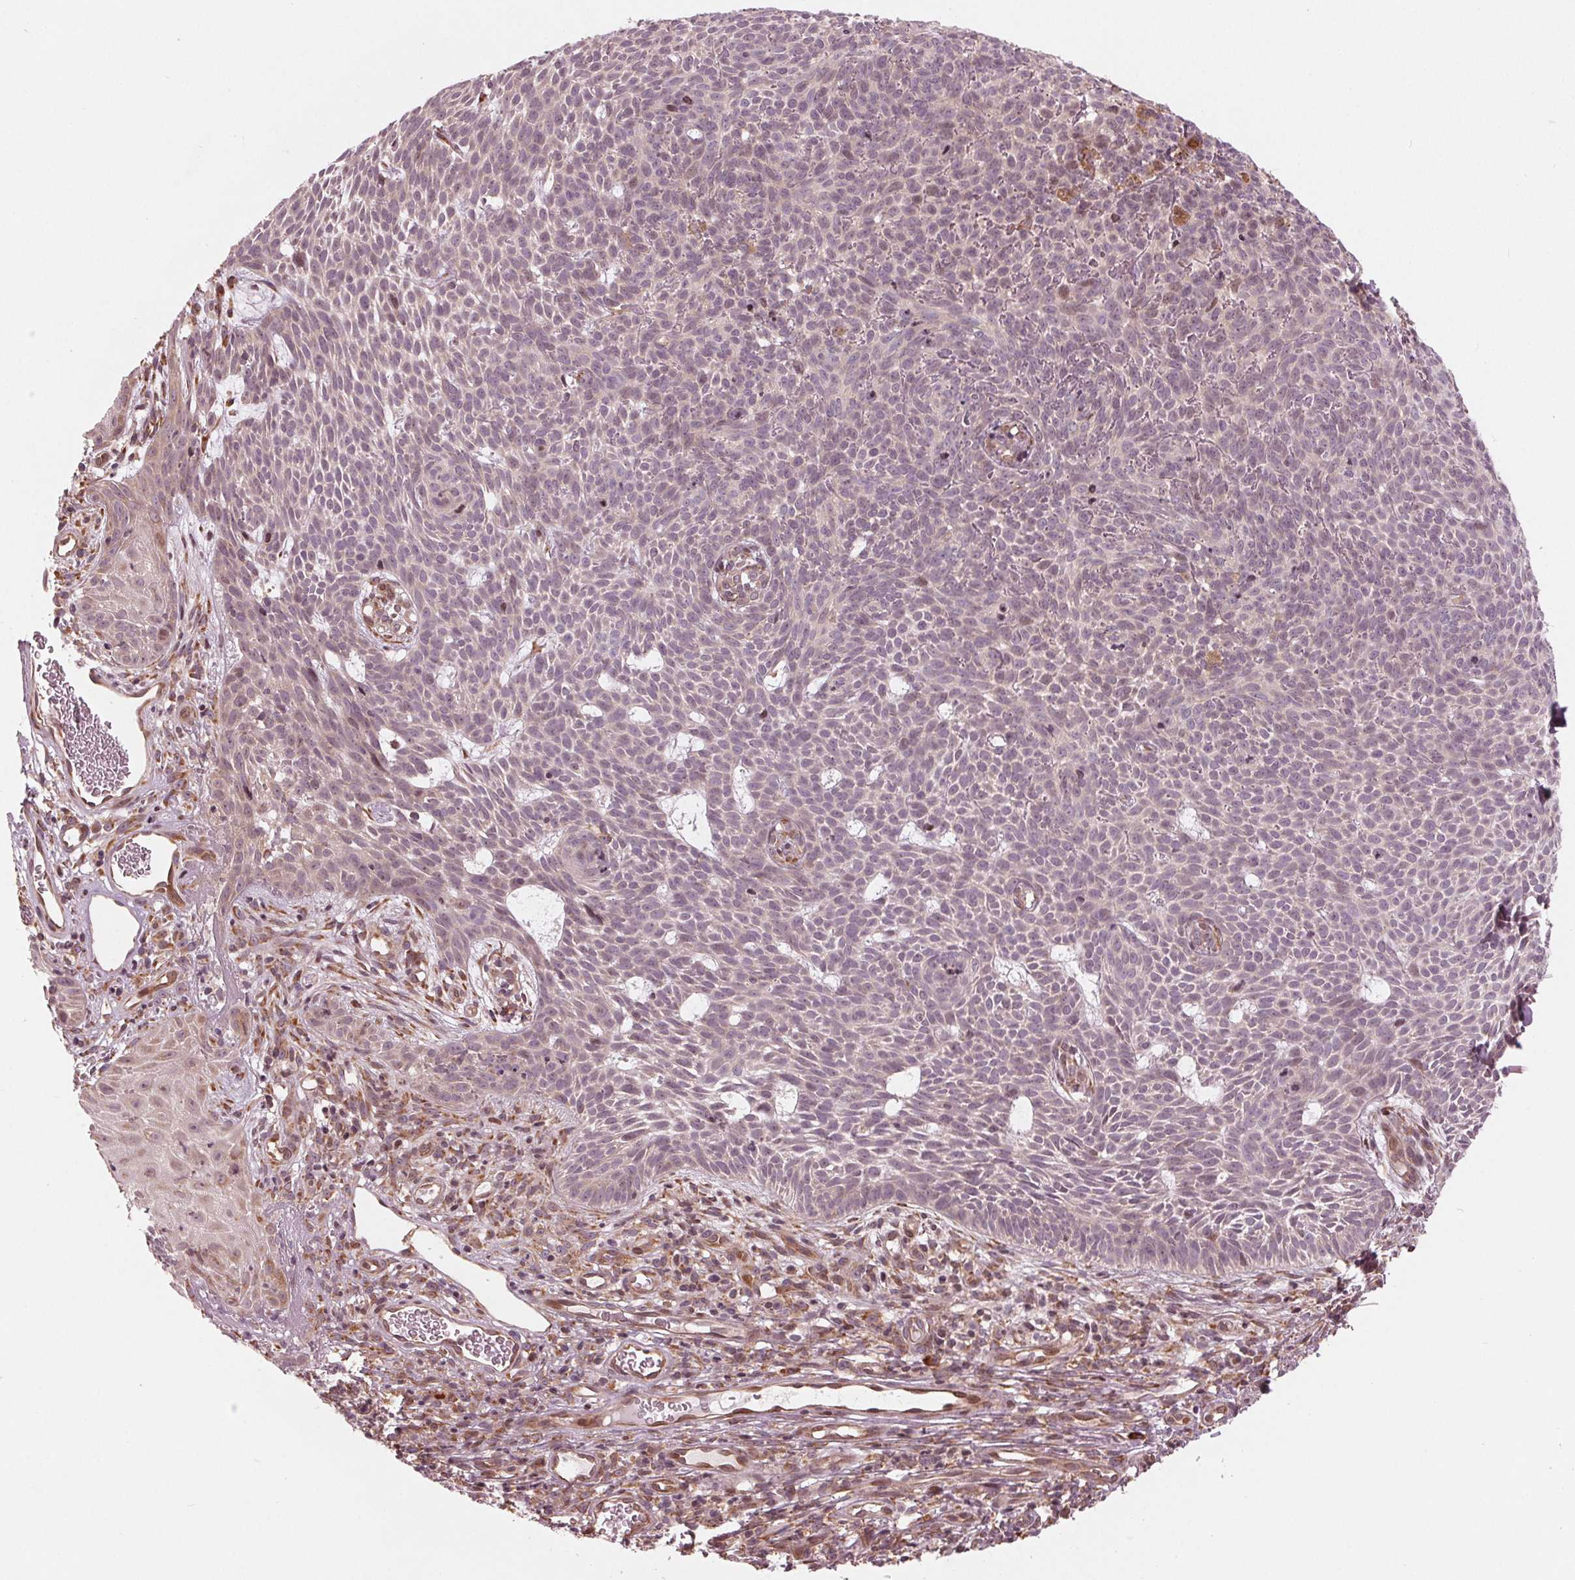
{"staining": {"intensity": "negative", "quantity": "none", "location": "none"}, "tissue": "skin cancer", "cell_type": "Tumor cells", "image_type": "cancer", "snomed": [{"axis": "morphology", "description": "Basal cell carcinoma"}, {"axis": "topography", "description": "Skin"}], "caption": "This is an immunohistochemistry (IHC) image of human skin cancer (basal cell carcinoma). There is no staining in tumor cells.", "gene": "CMIP", "patient": {"sex": "male", "age": 59}}